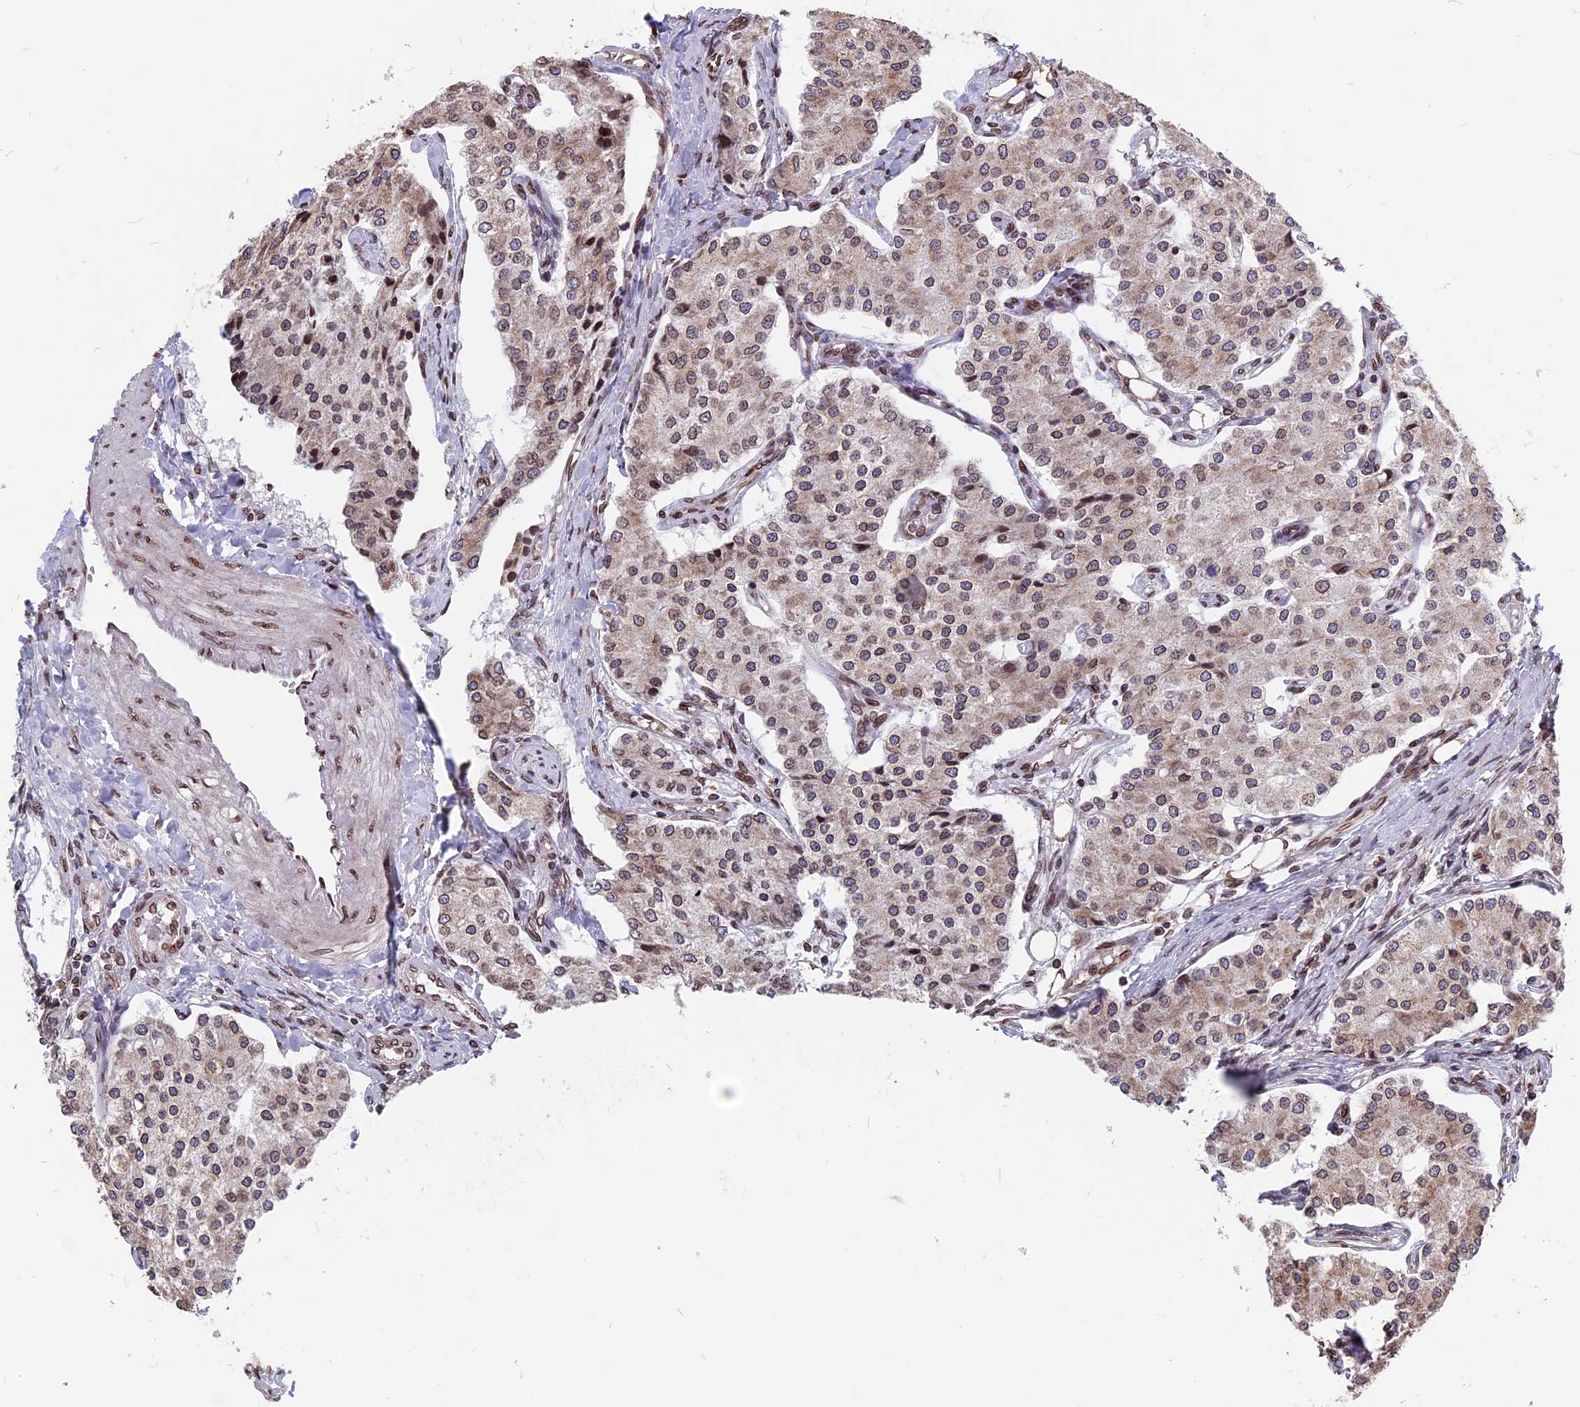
{"staining": {"intensity": "moderate", "quantity": ">75%", "location": "cytoplasmic/membranous,nuclear"}, "tissue": "carcinoid", "cell_type": "Tumor cells", "image_type": "cancer", "snomed": [{"axis": "morphology", "description": "Carcinoid, malignant, NOS"}, {"axis": "topography", "description": "Colon"}], "caption": "There is medium levels of moderate cytoplasmic/membranous and nuclear expression in tumor cells of carcinoid, as demonstrated by immunohistochemical staining (brown color).", "gene": "PTCHD4", "patient": {"sex": "female", "age": 52}}